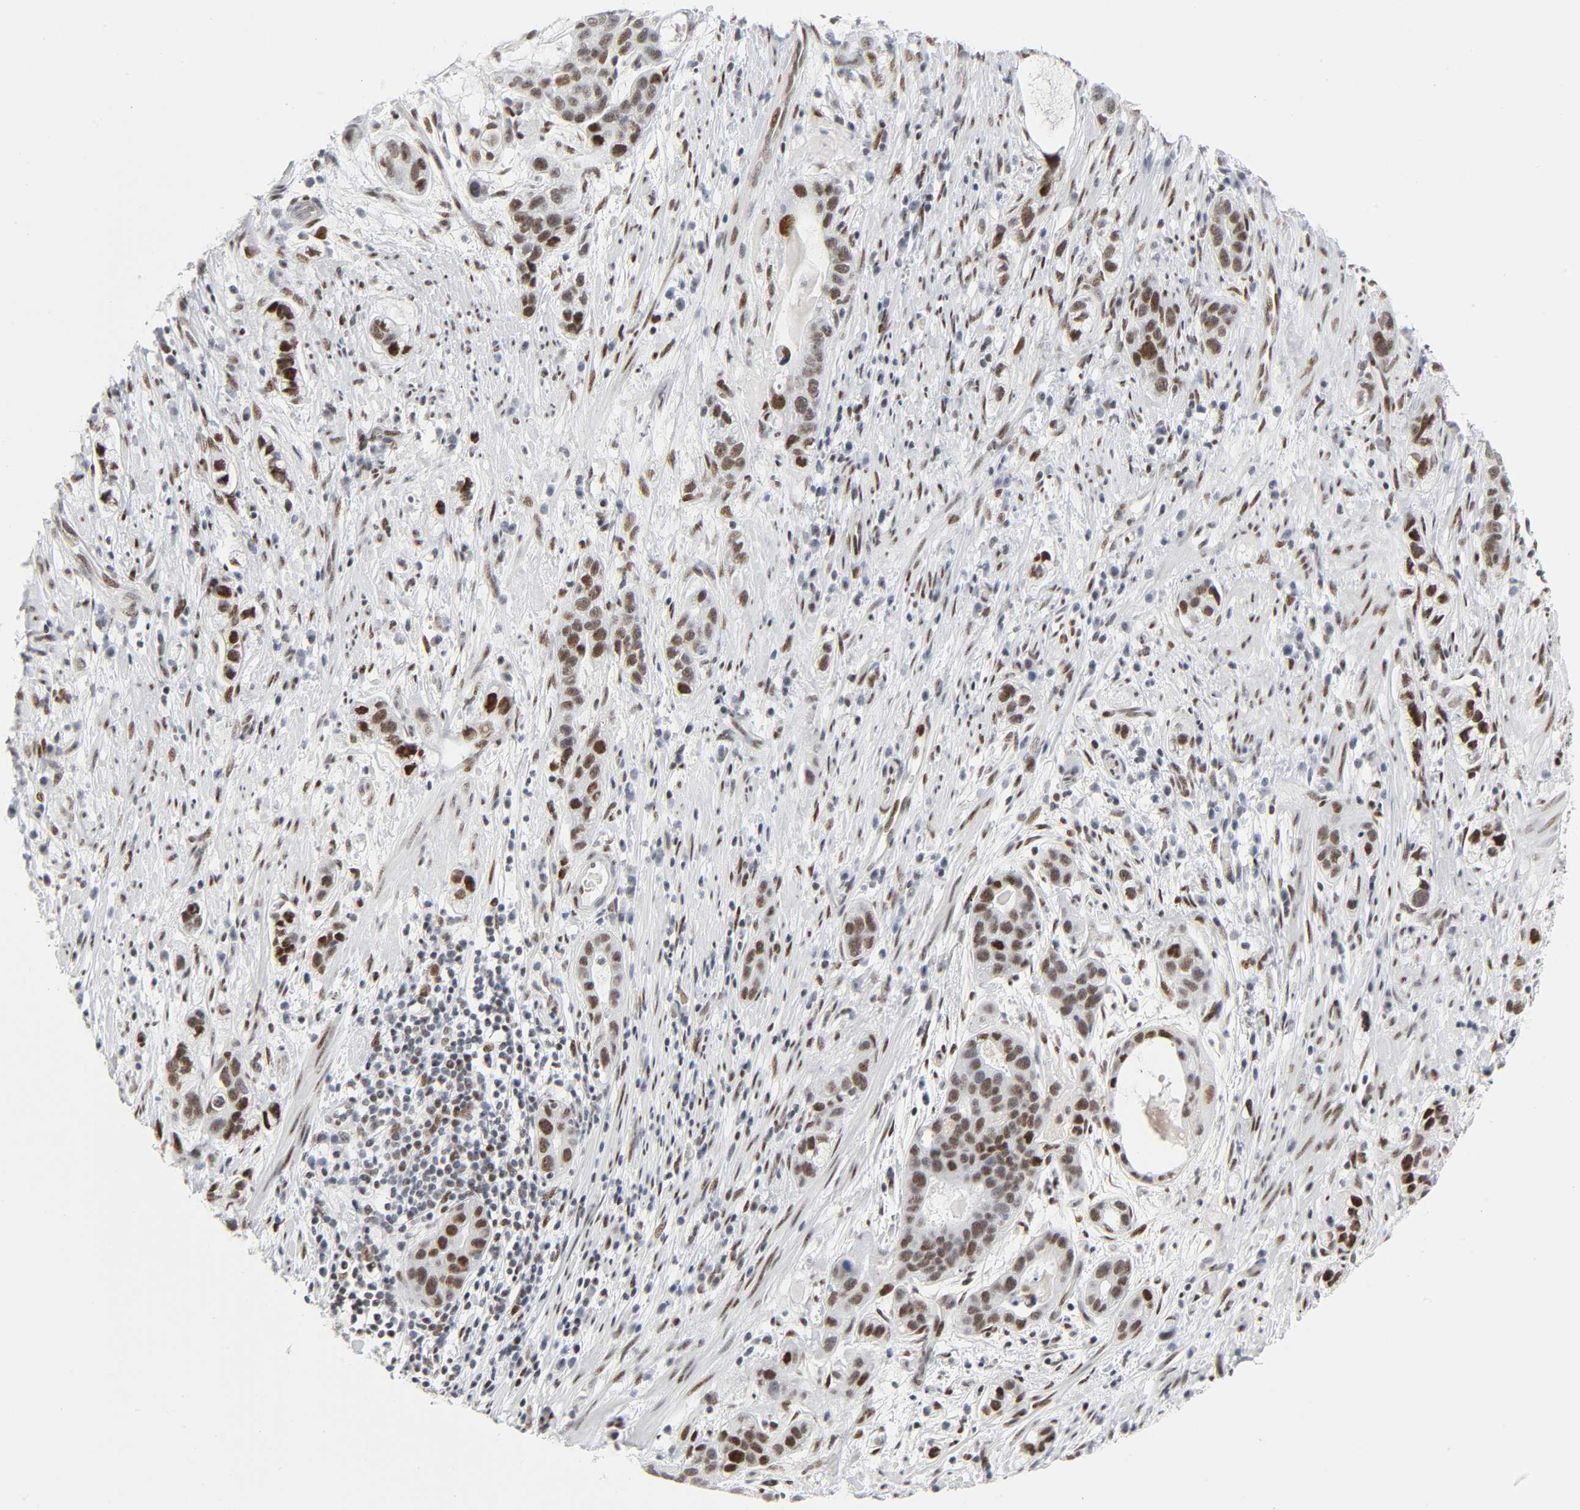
{"staining": {"intensity": "moderate", "quantity": ">75%", "location": "nuclear"}, "tissue": "stomach cancer", "cell_type": "Tumor cells", "image_type": "cancer", "snomed": [{"axis": "morphology", "description": "Adenocarcinoma, NOS"}, {"axis": "topography", "description": "Stomach, lower"}], "caption": "The histopathology image exhibits a brown stain indicating the presence of a protein in the nuclear of tumor cells in stomach cancer.", "gene": "HSF1", "patient": {"sex": "female", "age": 93}}